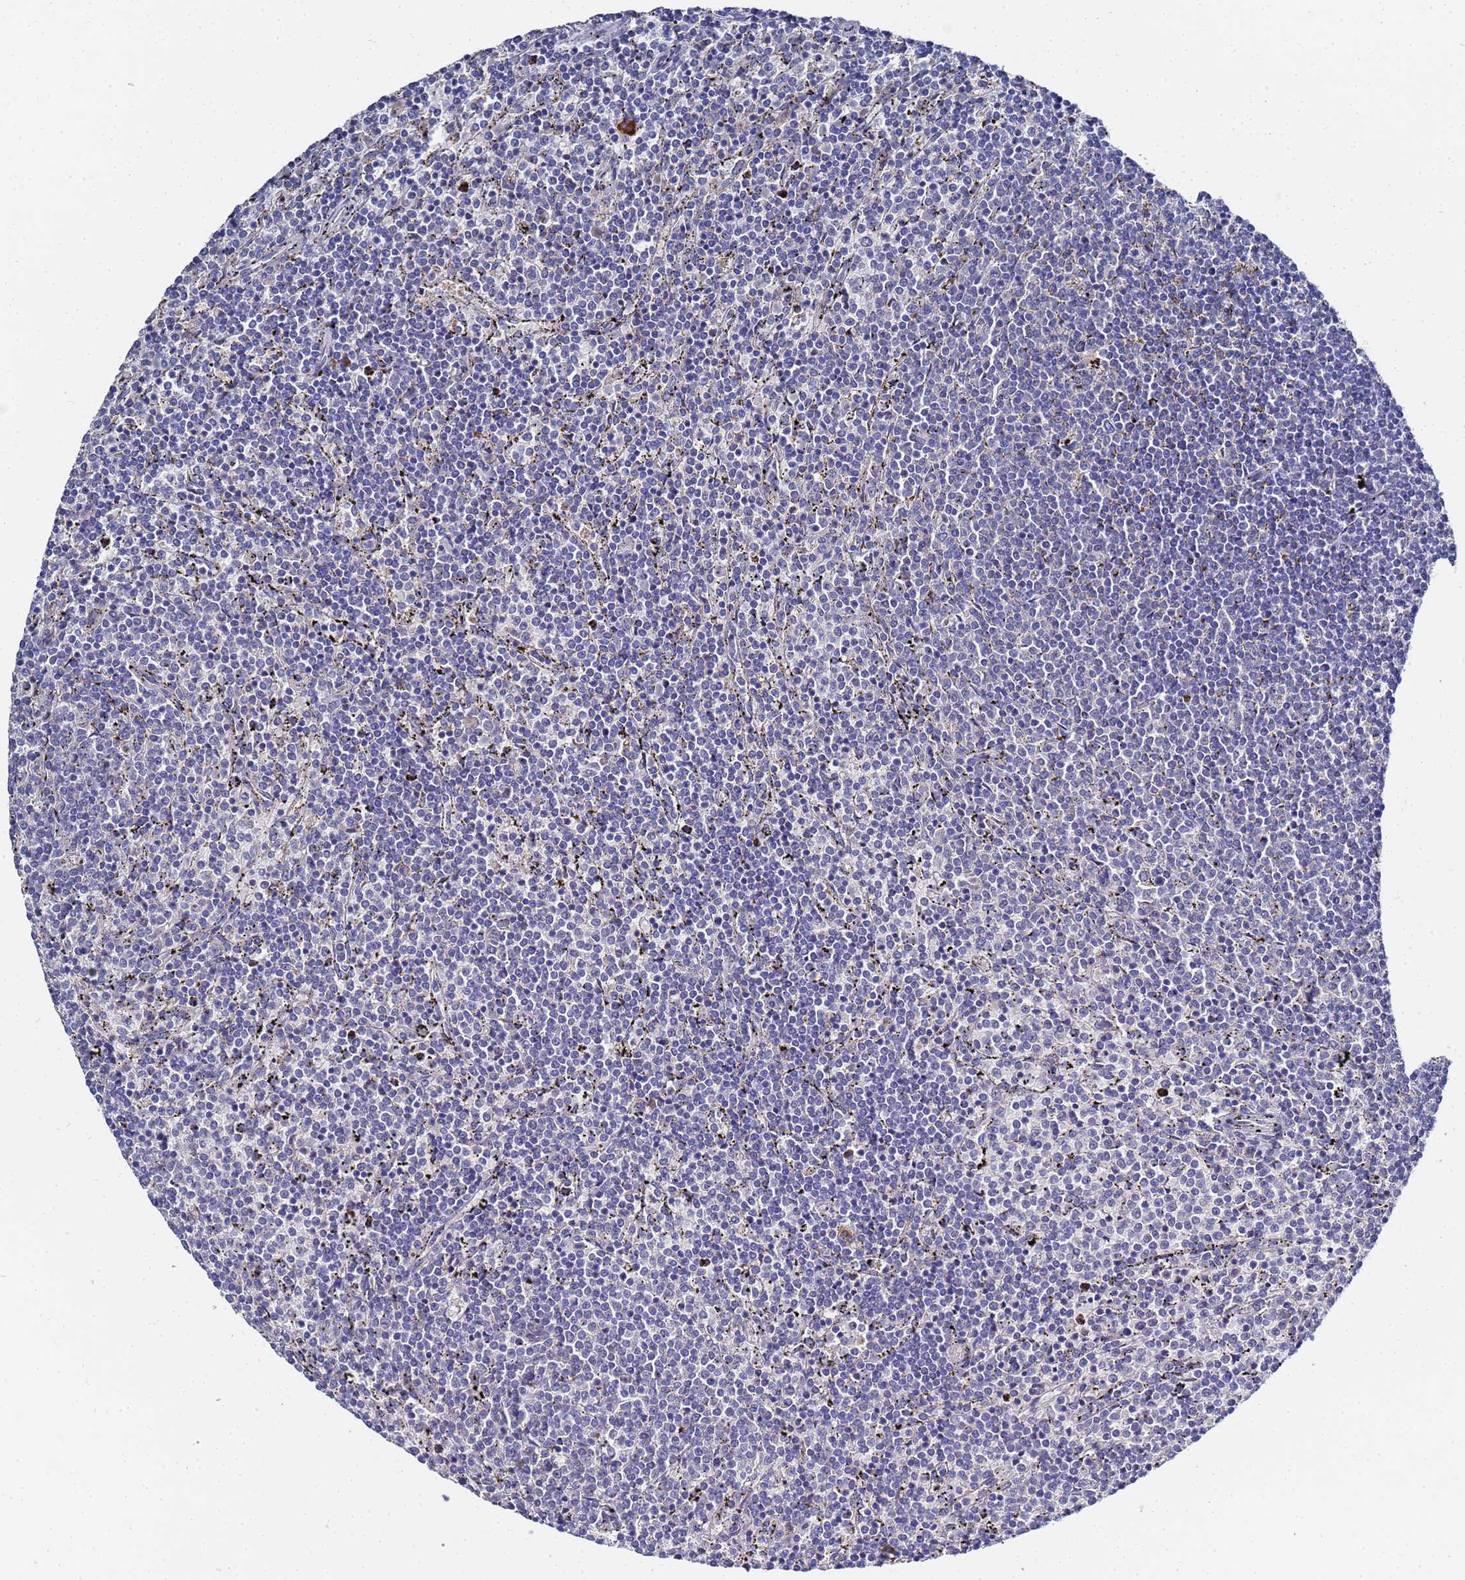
{"staining": {"intensity": "negative", "quantity": "none", "location": "none"}, "tissue": "lymphoma", "cell_type": "Tumor cells", "image_type": "cancer", "snomed": [{"axis": "morphology", "description": "Malignant lymphoma, non-Hodgkin's type, Low grade"}, {"axis": "topography", "description": "Spleen"}], "caption": "This is an immunohistochemistry (IHC) image of human lymphoma. There is no expression in tumor cells.", "gene": "TCP10L", "patient": {"sex": "female", "age": 50}}